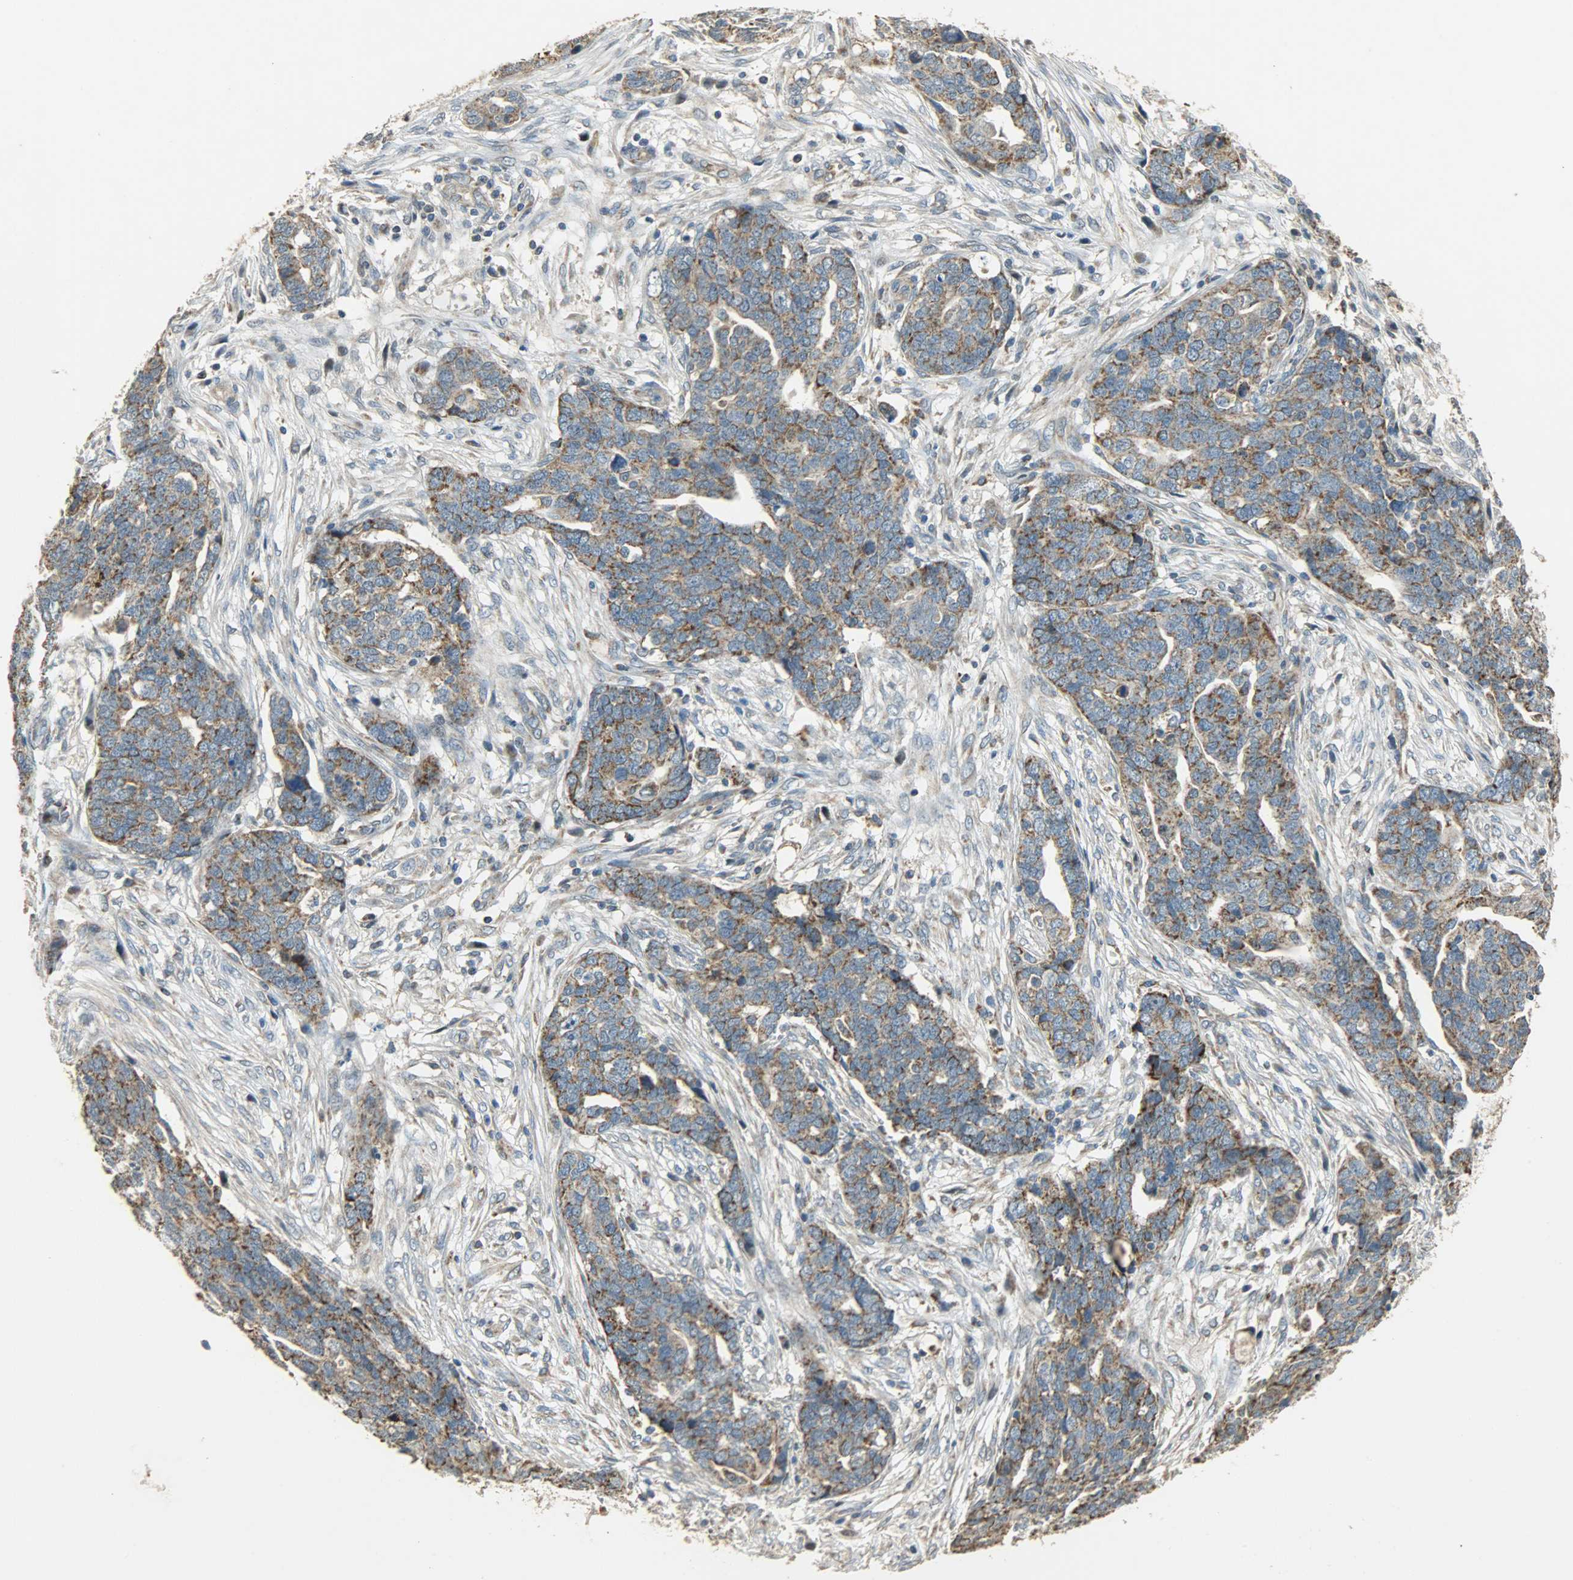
{"staining": {"intensity": "moderate", "quantity": ">75%", "location": "cytoplasmic/membranous"}, "tissue": "ovarian cancer", "cell_type": "Tumor cells", "image_type": "cancer", "snomed": [{"axis": "morphology", "description": "Normal tissue, NOS"}, {"axis": "morphology", "description": "Cystadenocarcinoma, serous, NOS"}, {"axis": "topography", "description": "Fallopian tube"}, {"axis": "topography", "description": "Ovary"}], "caption": "Immunohistochemistry (IHC) (DAB (3,3'-diaminobenzidine)) staining of ovarian serous cystadenocarcinoma displays moderate cytoplasmic/membranous protein expression in approximately >75% of tumor cells.", "gene": "HDHD5", "patient": {"sex": "female", "age": 56}}